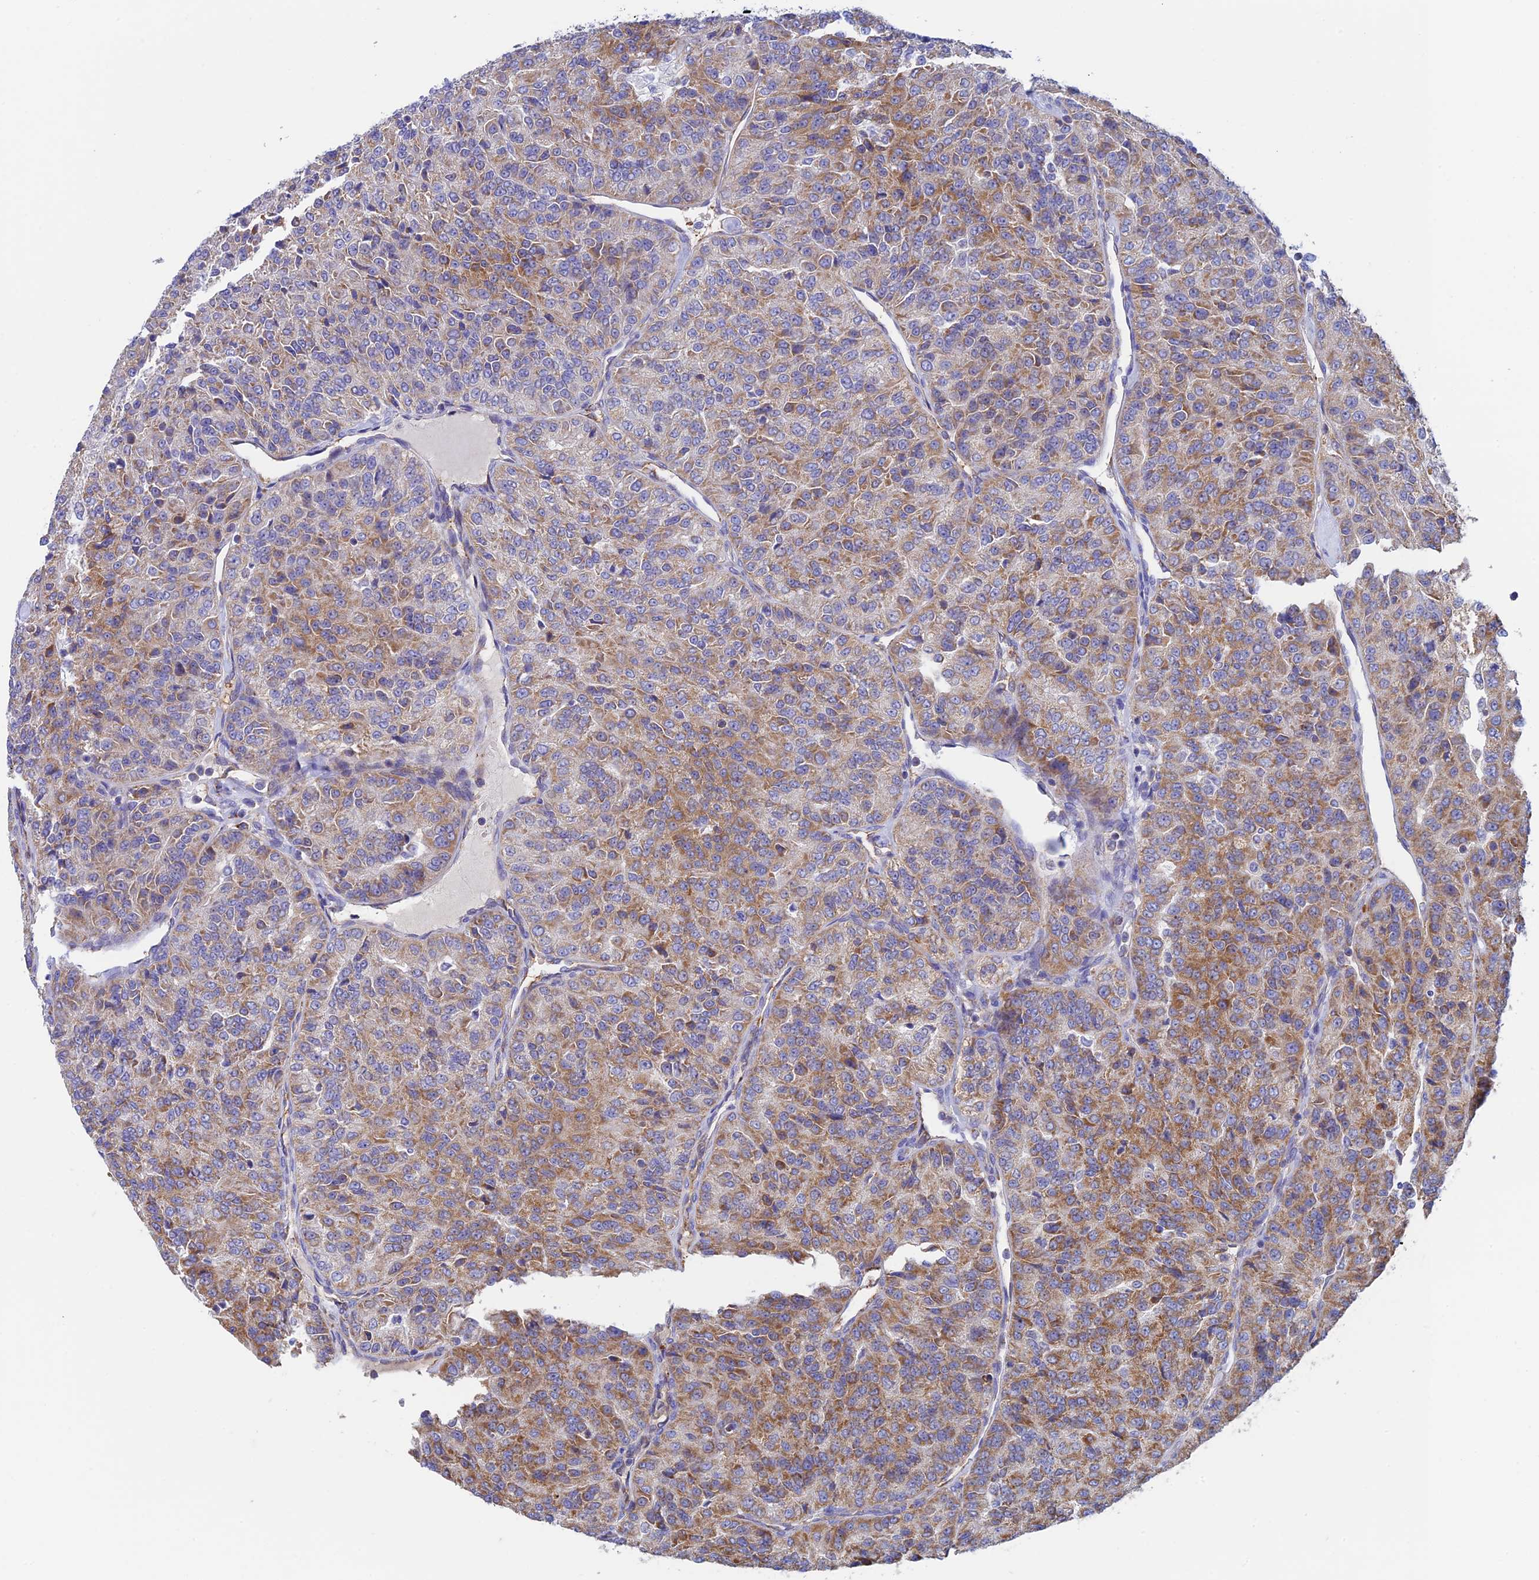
{"staining": {"intensity": "moderate", "quantity": ">75%", "location": "cytoplasmic/membranous"}, "tissue": "renal cancer", "cell_type": "Tumor cells", "image_type": "cancer", "snomed": [{"axis": "morphology", "description": "Adenocarcinoma, NOS"}, {"axis": "topography", "description": "Kidney"}], "caption": "Tumor cells reveal moderate cytoplasmic/membranous positivity in about >75% of cells in renal cancer (adenocarcinoma). The staining was performed using DAB, with brown indicating positive protein expression. Nuclei are stained blue with hematoxylin.", "gene": "ZNF181", "patient": {"sex": "female", "age": 63}}